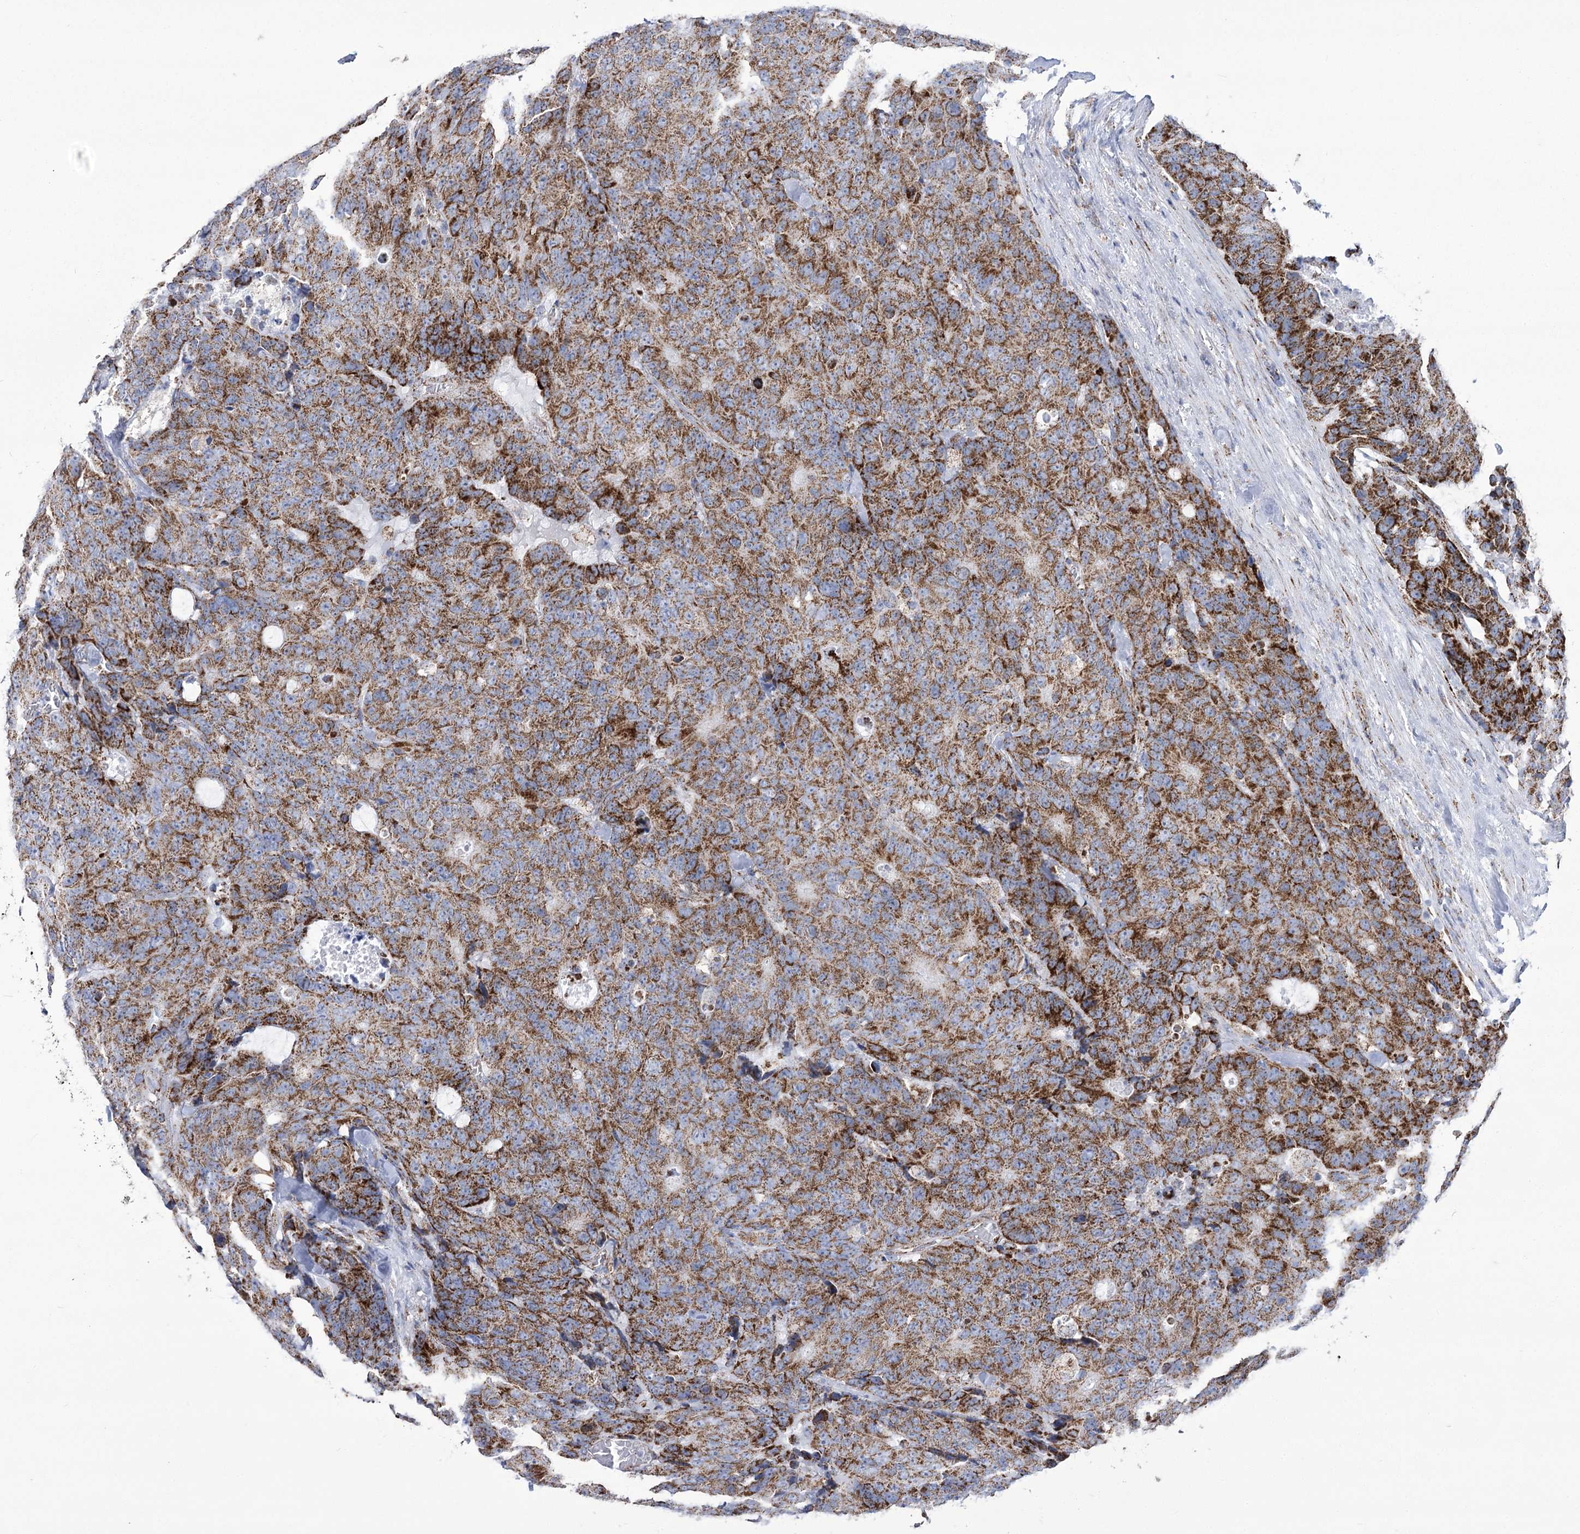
{"staining": {"intensity": "strong", "quantity": ">75%", "location": "cytoplasmic/membranous"}, "tissue": "colorectal cancer", "cell_type": "Tumor cells", "image_type": "cancer", "snomed": [{"axis": "morphology", "description": "Adenocarcinoma, NOS"}, {"axis": "topography", "description": "Colon"}], "caption": "This image reveals IHC staining of human colorectal cancer, with high strong cytoplasmic/membranous positivity in about >75% of tumor cells.", "gene": "PDHB", "patient": {"sex": "female", "age": 86}}